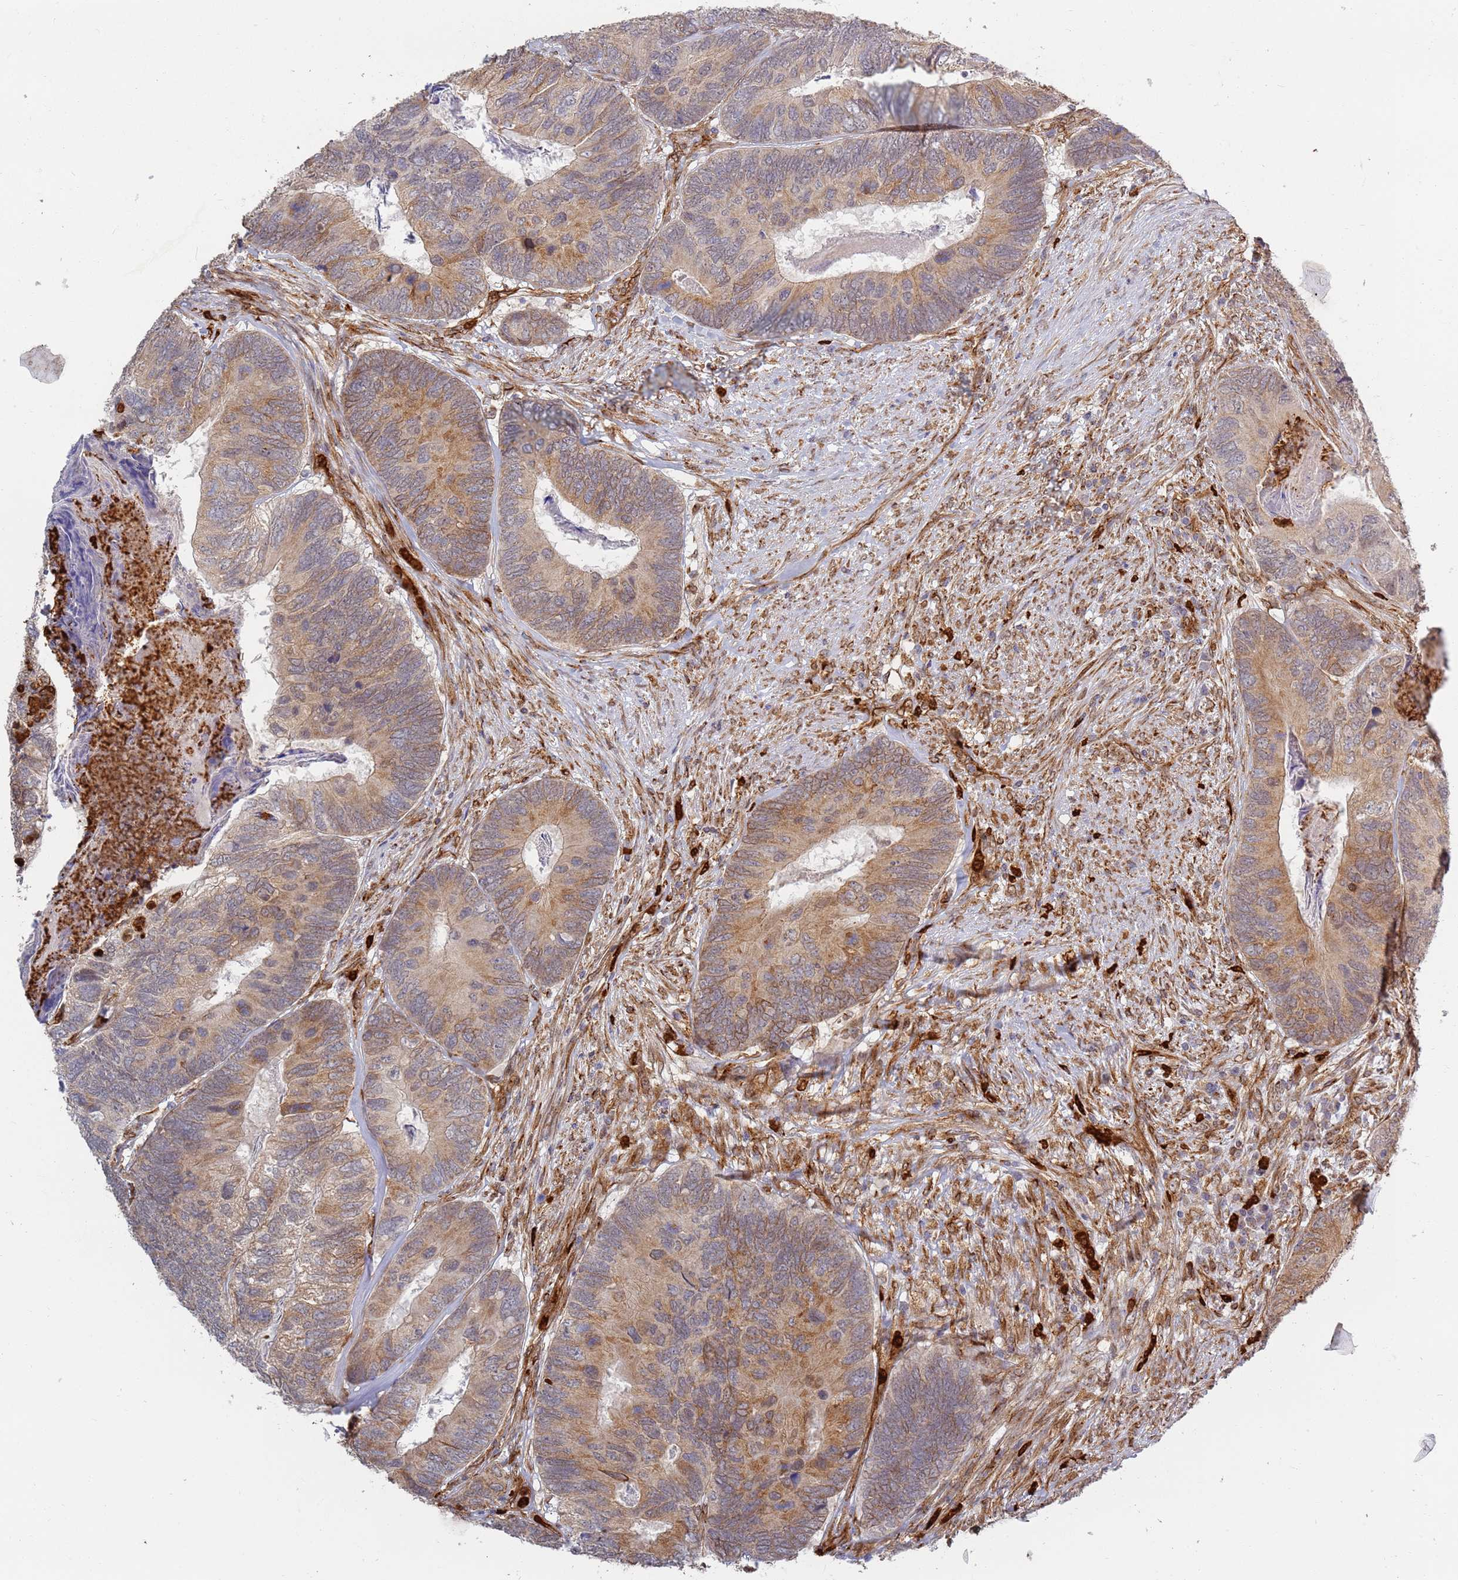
{"staining": {"intensity": "moderate", "quantity": ">75%", "location": "cytoplasmic/membranous"}, "tissue": "colorectal cancer", "cell_type": "Tumor cells", "image_type": "cancer", "snomed": [{"axis": "morphology", "description": "Adenocarcinoma, NOS"}, {"axis": "topography", "description": "Colon"}], "caption": "About >75% of tumor cells in colorectal cancer display moderate cytoplasmic/membranous protein expression as visualized by brown immunohistochemical staining.", "gene": "CEP170", "patient": {"sex": "female", "age": 67}}